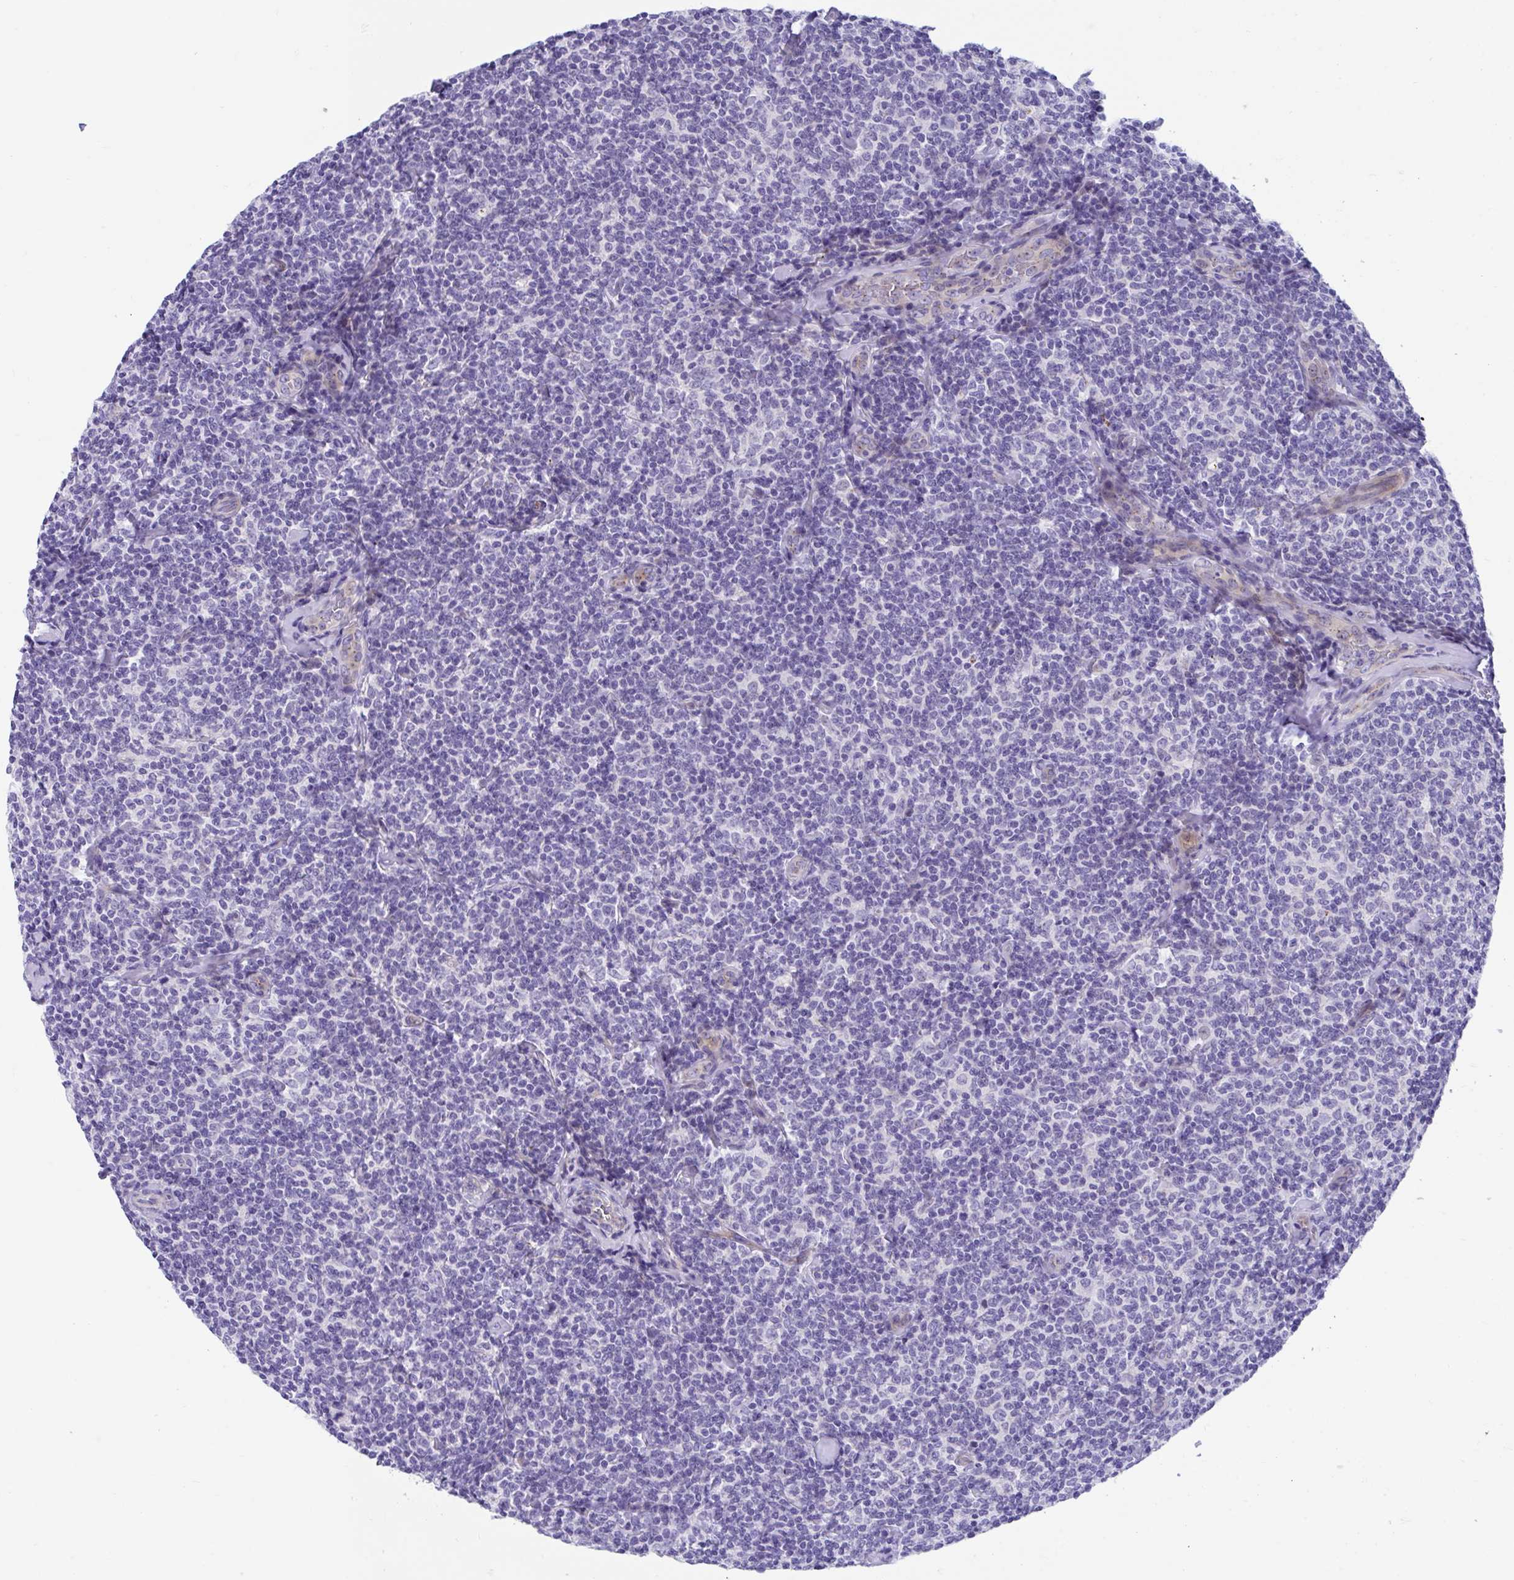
{"staining": {"intensity": "negative", "quantity": "none", "location": "none"}, "tissue": "lymphoma", "cell_type": "Tumor cells", "image_type": "cancer", "snomed": [{"axis": "morphology", "description": "Malignant lymphoma, non-Hodgkin's type, Low grade"}, {"axis": "topography", "description": "Lymph node"}], "caption": "Immunohistochemistry of human lymphoma shows no staining in tumor cells.", "gene": "TTC30B", "patient": {"sex": "female", "age": 56}}